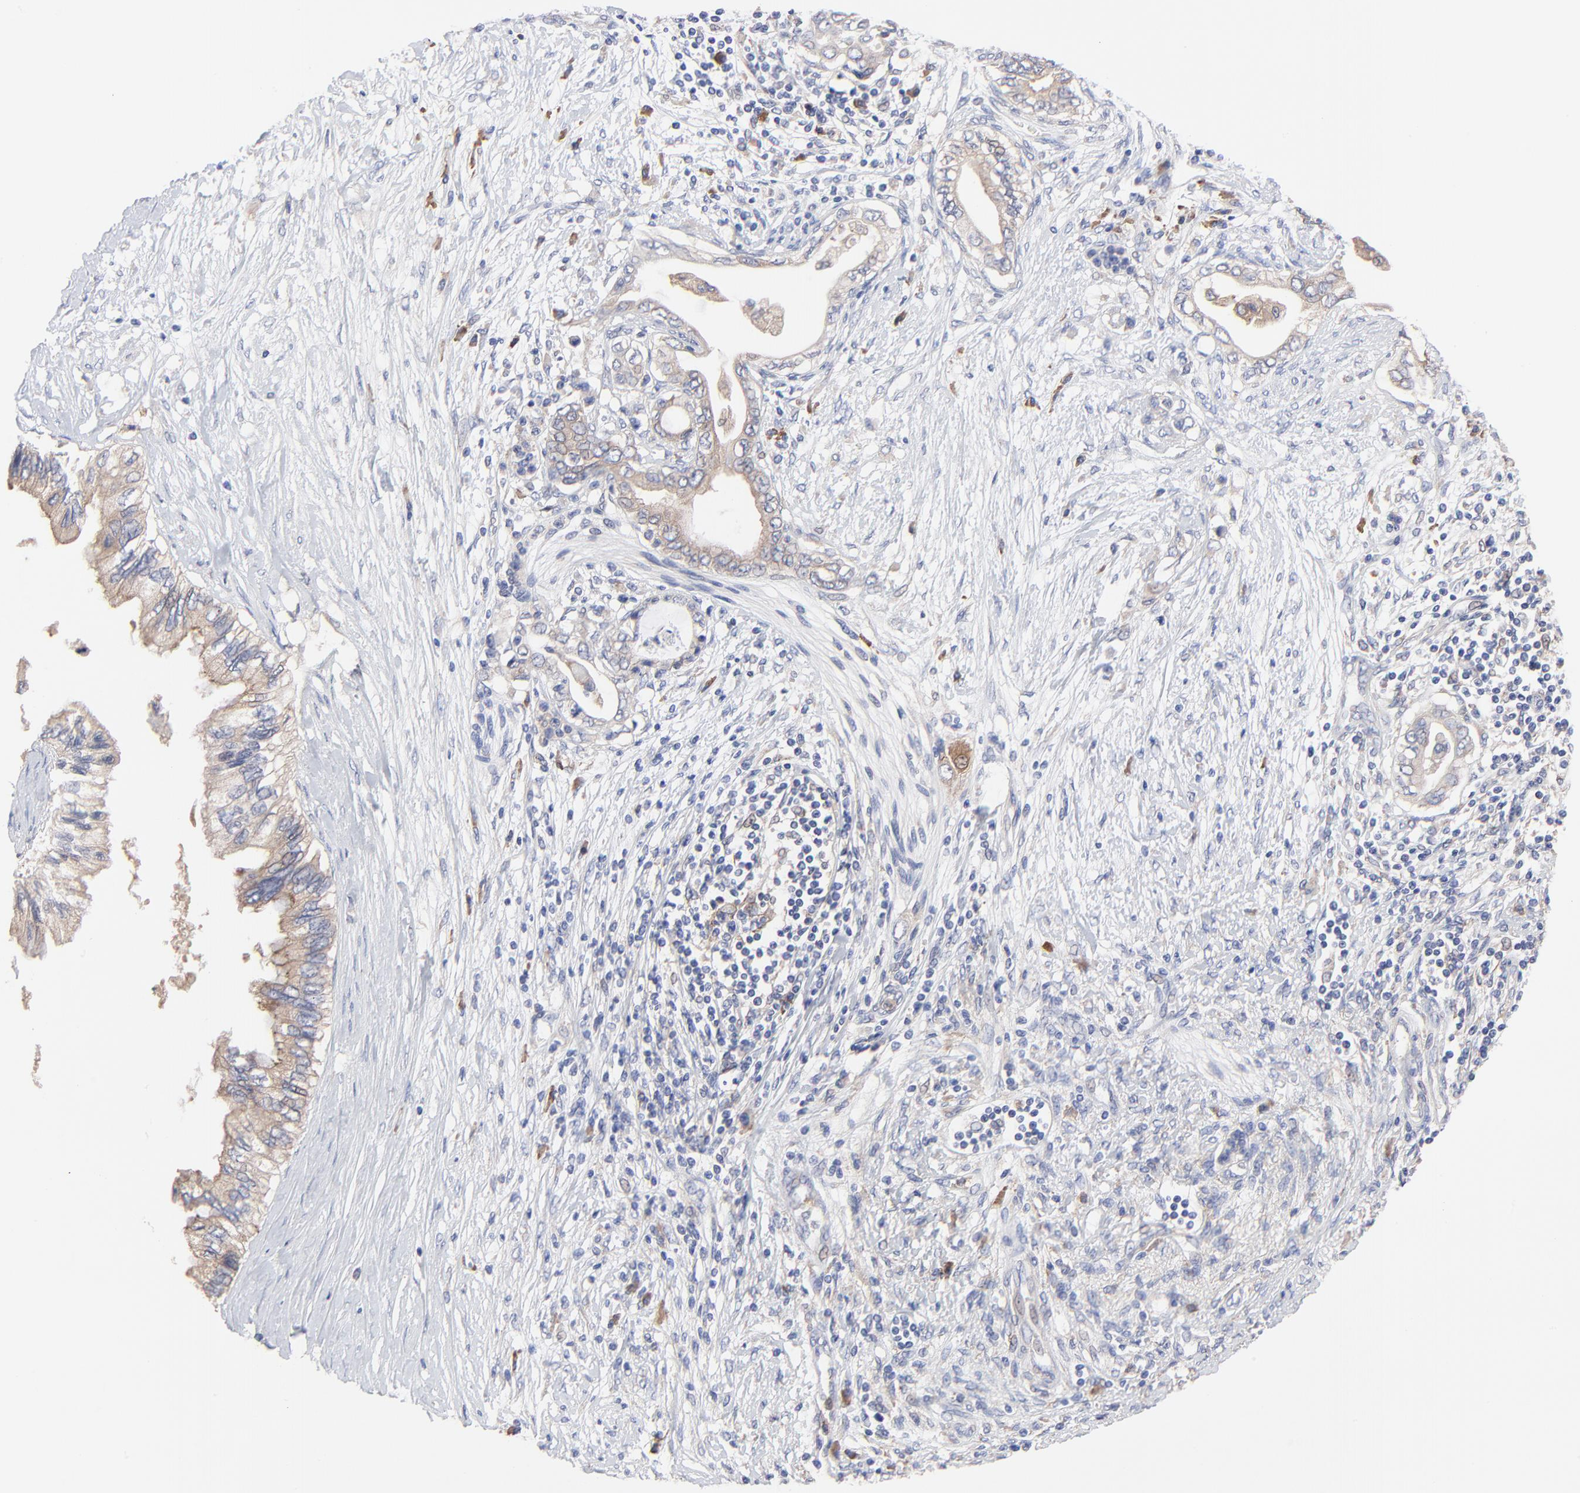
{"staining": {"intensity": "moderate", "quantity": ">75%", "location": "cytoplasmic/membranous"}, "tissue": "pancreatic cancer", "cell_type": "Tumor cells", "image_type": "cancer", "snomed": [{"axis": "morphology", "description": "Adenocarcinoma, NOS"}, {"axis": "topography", "description": "Pancreas"}], "caption": "Brown immunohistochemical staining in human pancreatic cancer (adenocarcinoma) demonstrates moderate cytoplasmic/membranous staining in approximately >75% of tumor cells. (Brightfield microscopy of DAB IHC at high magnification).", "gene": "PPFIBP2", "patient": {"sex": "female", "age": 66}}